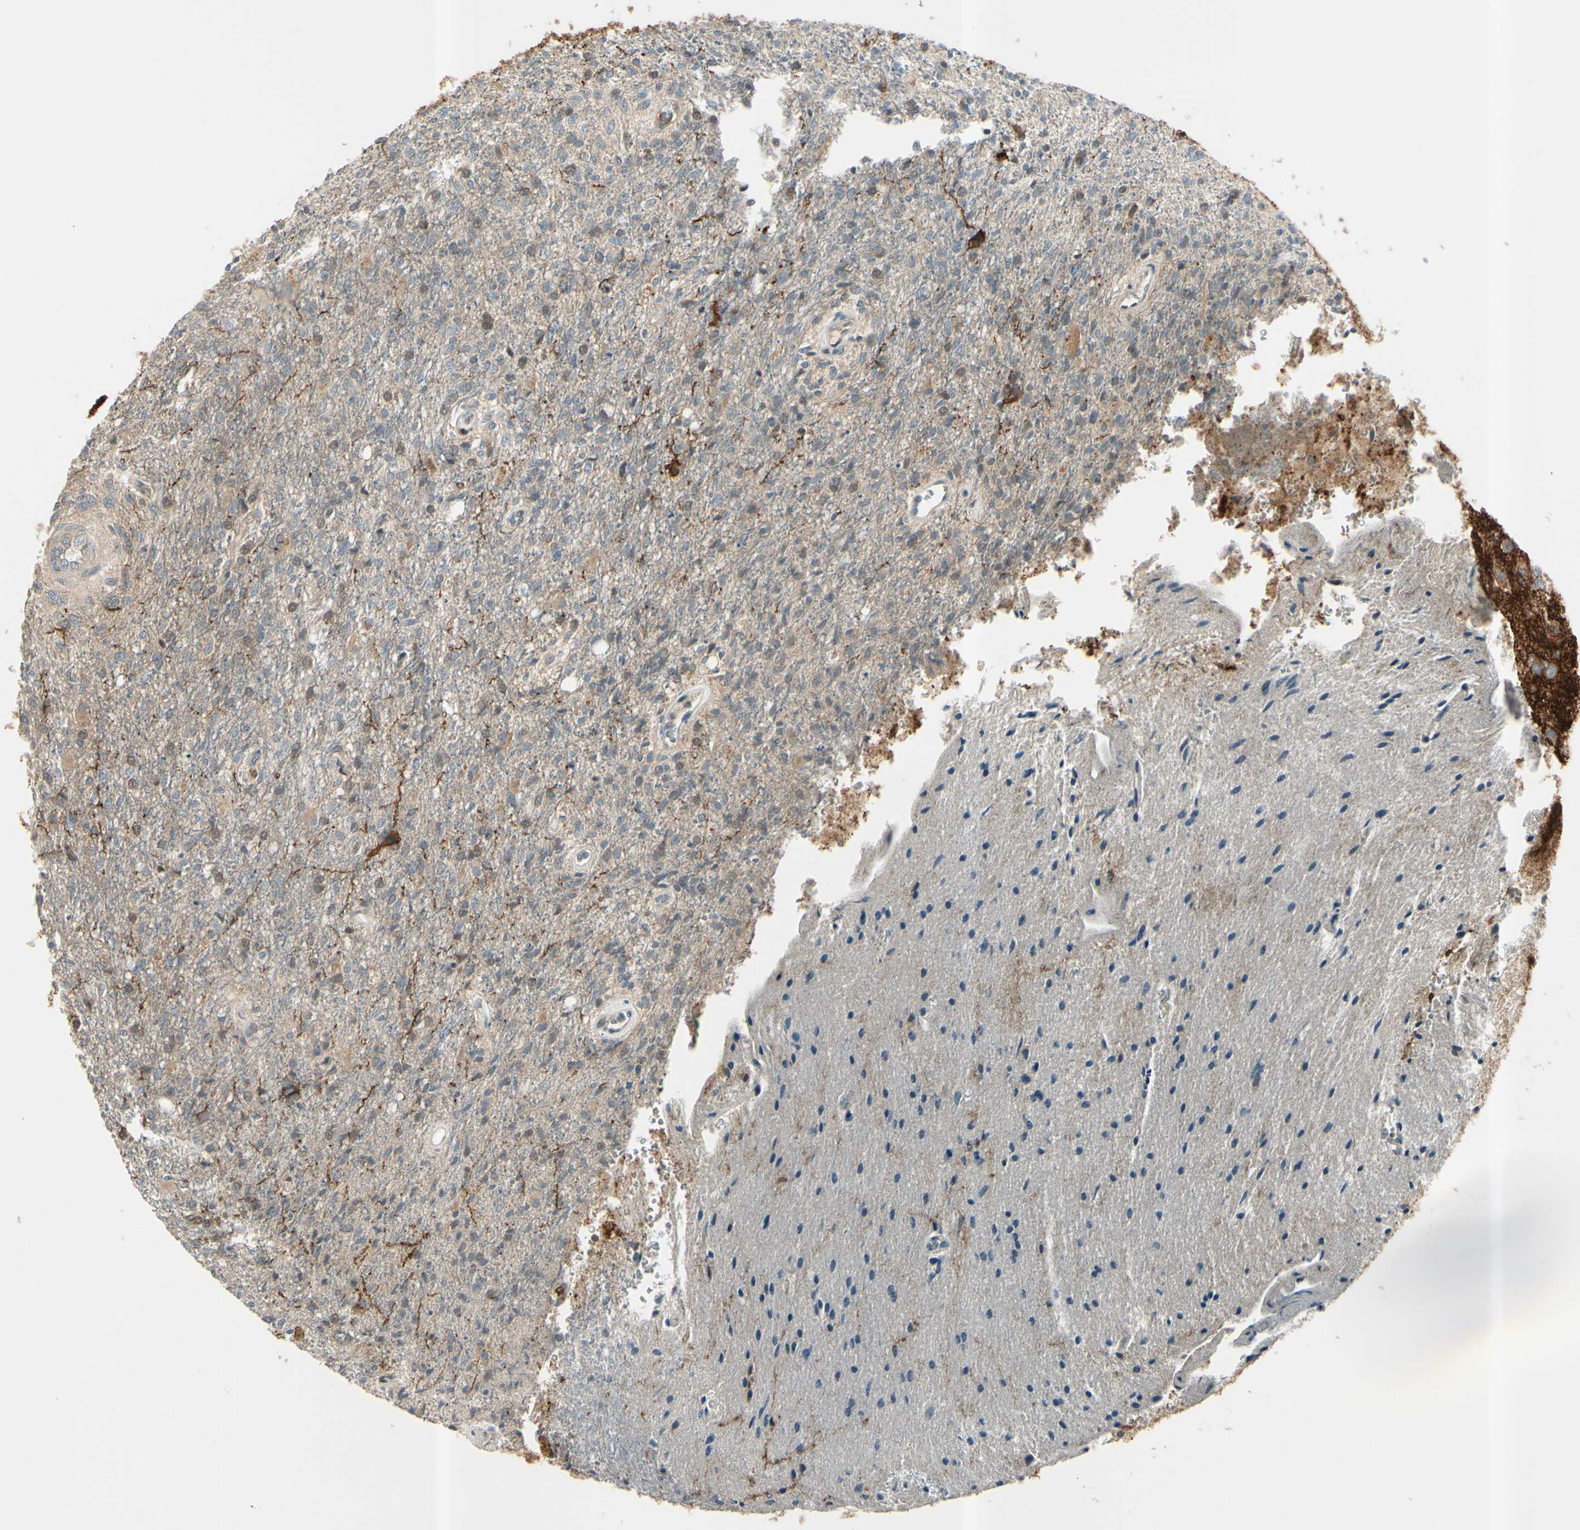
{"staining": {"intensity": "weak", "quantity": ">75%", "location": "cytoplasmic/membranous"}, "tissue": "glioma", "cell_type": "Tumor cells", "image_type": "cancer", "snomed": [{"axis": "morphology", "description": "Normal tissue, NOS"}, {"axis": "morphology", "description": "Glioma, malignant, High grade"}, {"axis": "topography", "description": "Cerebral cortex"}], "caption": "Glioma was stained to show a protein in brown. There is low levels of weak cytoplasmic/membranous staining in approximately >75% of tumor cells.", "gene": "ICAM5", "patient": {"sex": "male", "age": 77}}